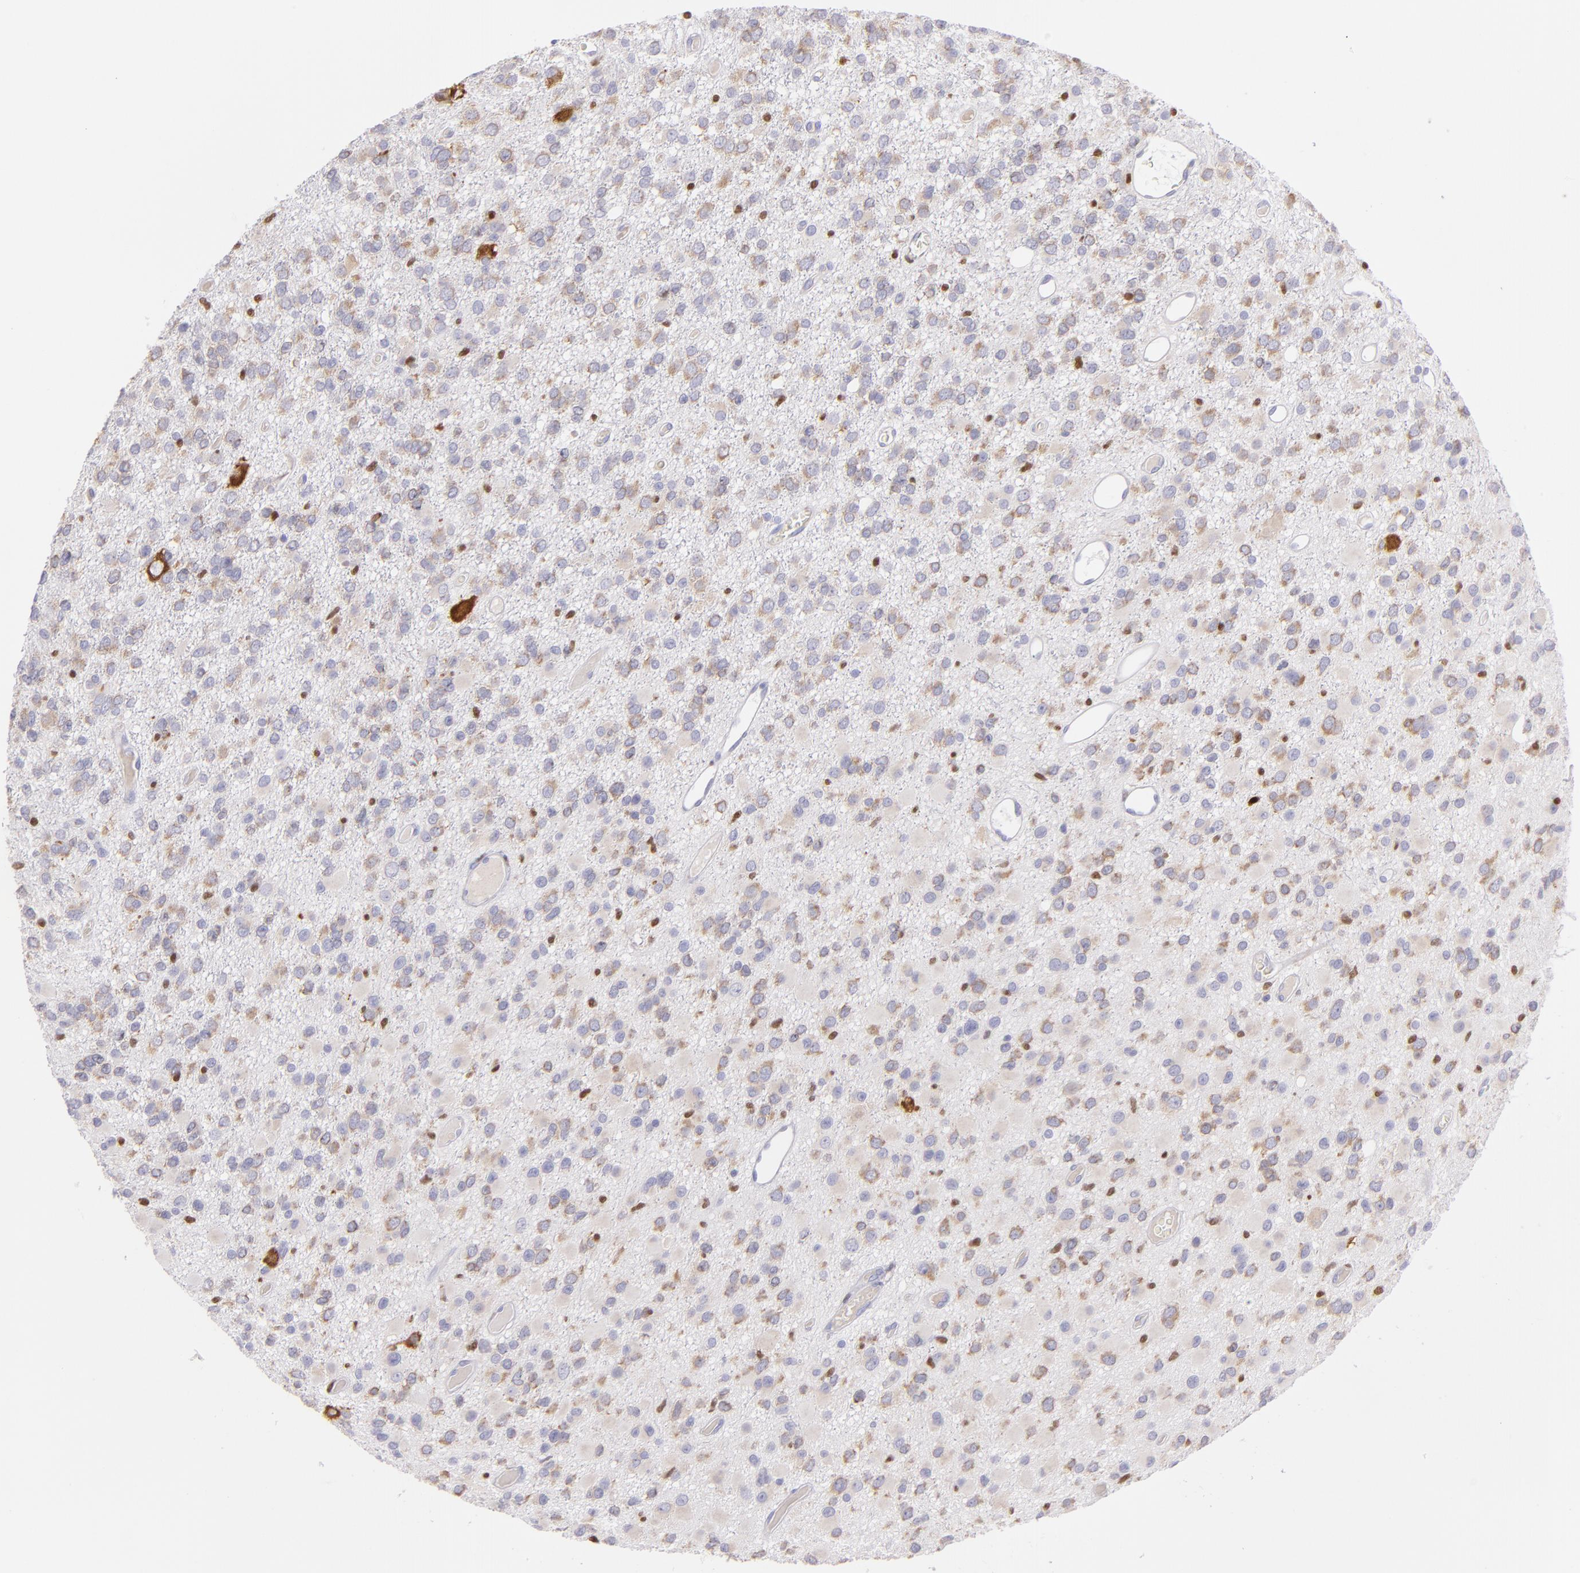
{"staining": {"intensity": "negative", "quantity": "none", "location": "none"}, "tissue": "glioma", "cell_type": "Tumor cells", "image_type": "cancer", "snomed": [{"axis": "morphology", "description": "Glioma, malignant, Low grade"}, {"axis": "topography", "description": "Brain"}], "caption": "This is an IHC image of malignant glioma (low-grade). There is no expression in tumor cells.", "gene": "IRF8", "patient": {"sex": "male", "age": 42}}